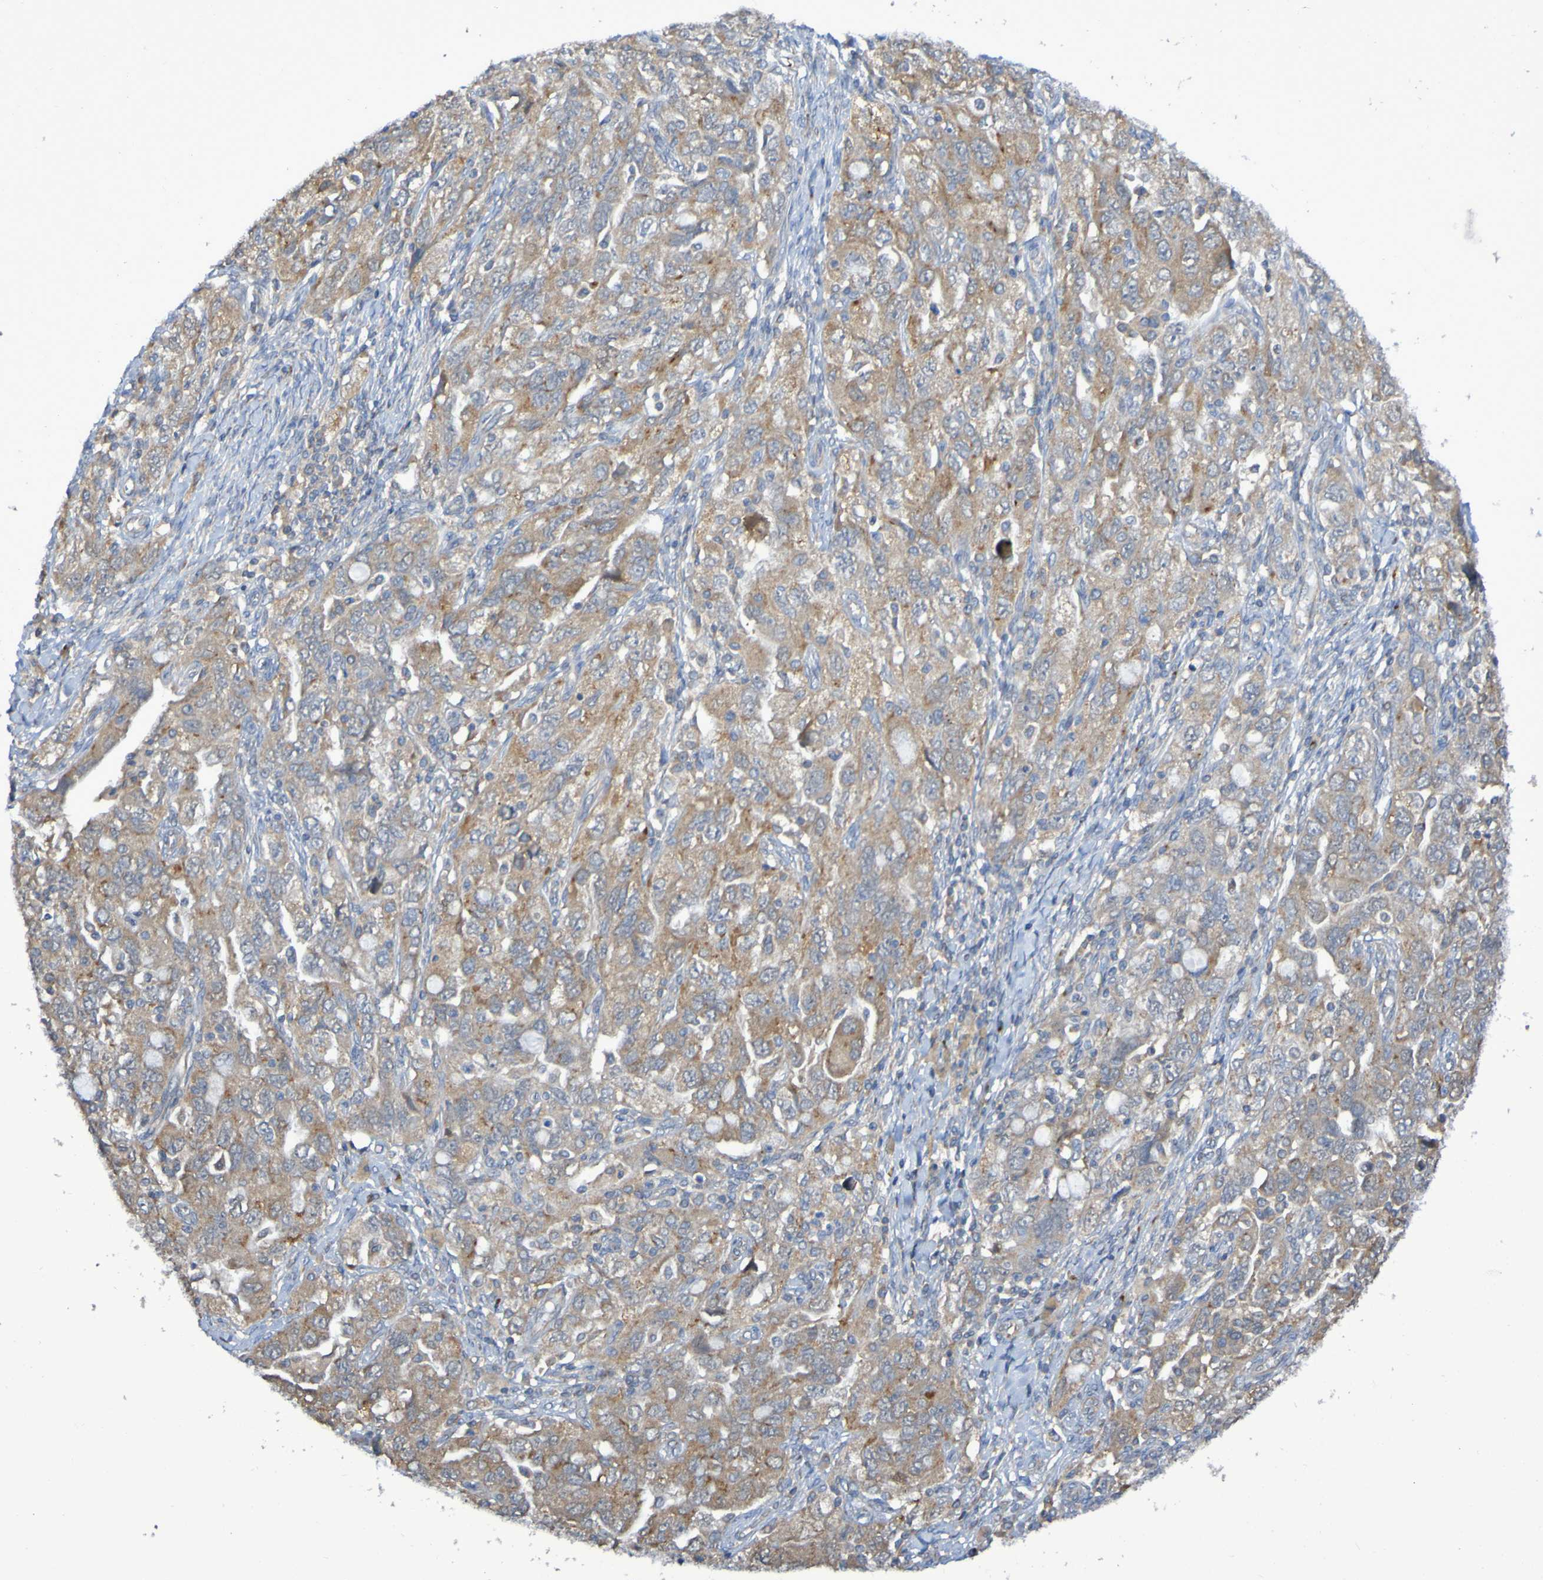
{"staining": {"intensity": "moderate", "quantity": ">75%", "location": "cytoplasmic/membranous"}, "tissue": "ovarian cancer", "cell_type": "Tumor cells", "image_type": "cancer", "snomed": [{"axis": "morphology", "description": "Carcinoma, NOS"}, {"axis": "morphology", "description": "Cystadenocarcinoma, serous, NOS"}, {"axis": "topography", "description": "Ovary"}], "caption": "Ovarian carcinoma stained for a protein (brown) demonstrates moderate cytoplasmic/membranous positive staining in about >75% of tumor cells.", "gene": "LMBRD2", "patient": {"sex": "female", "age": 69}}